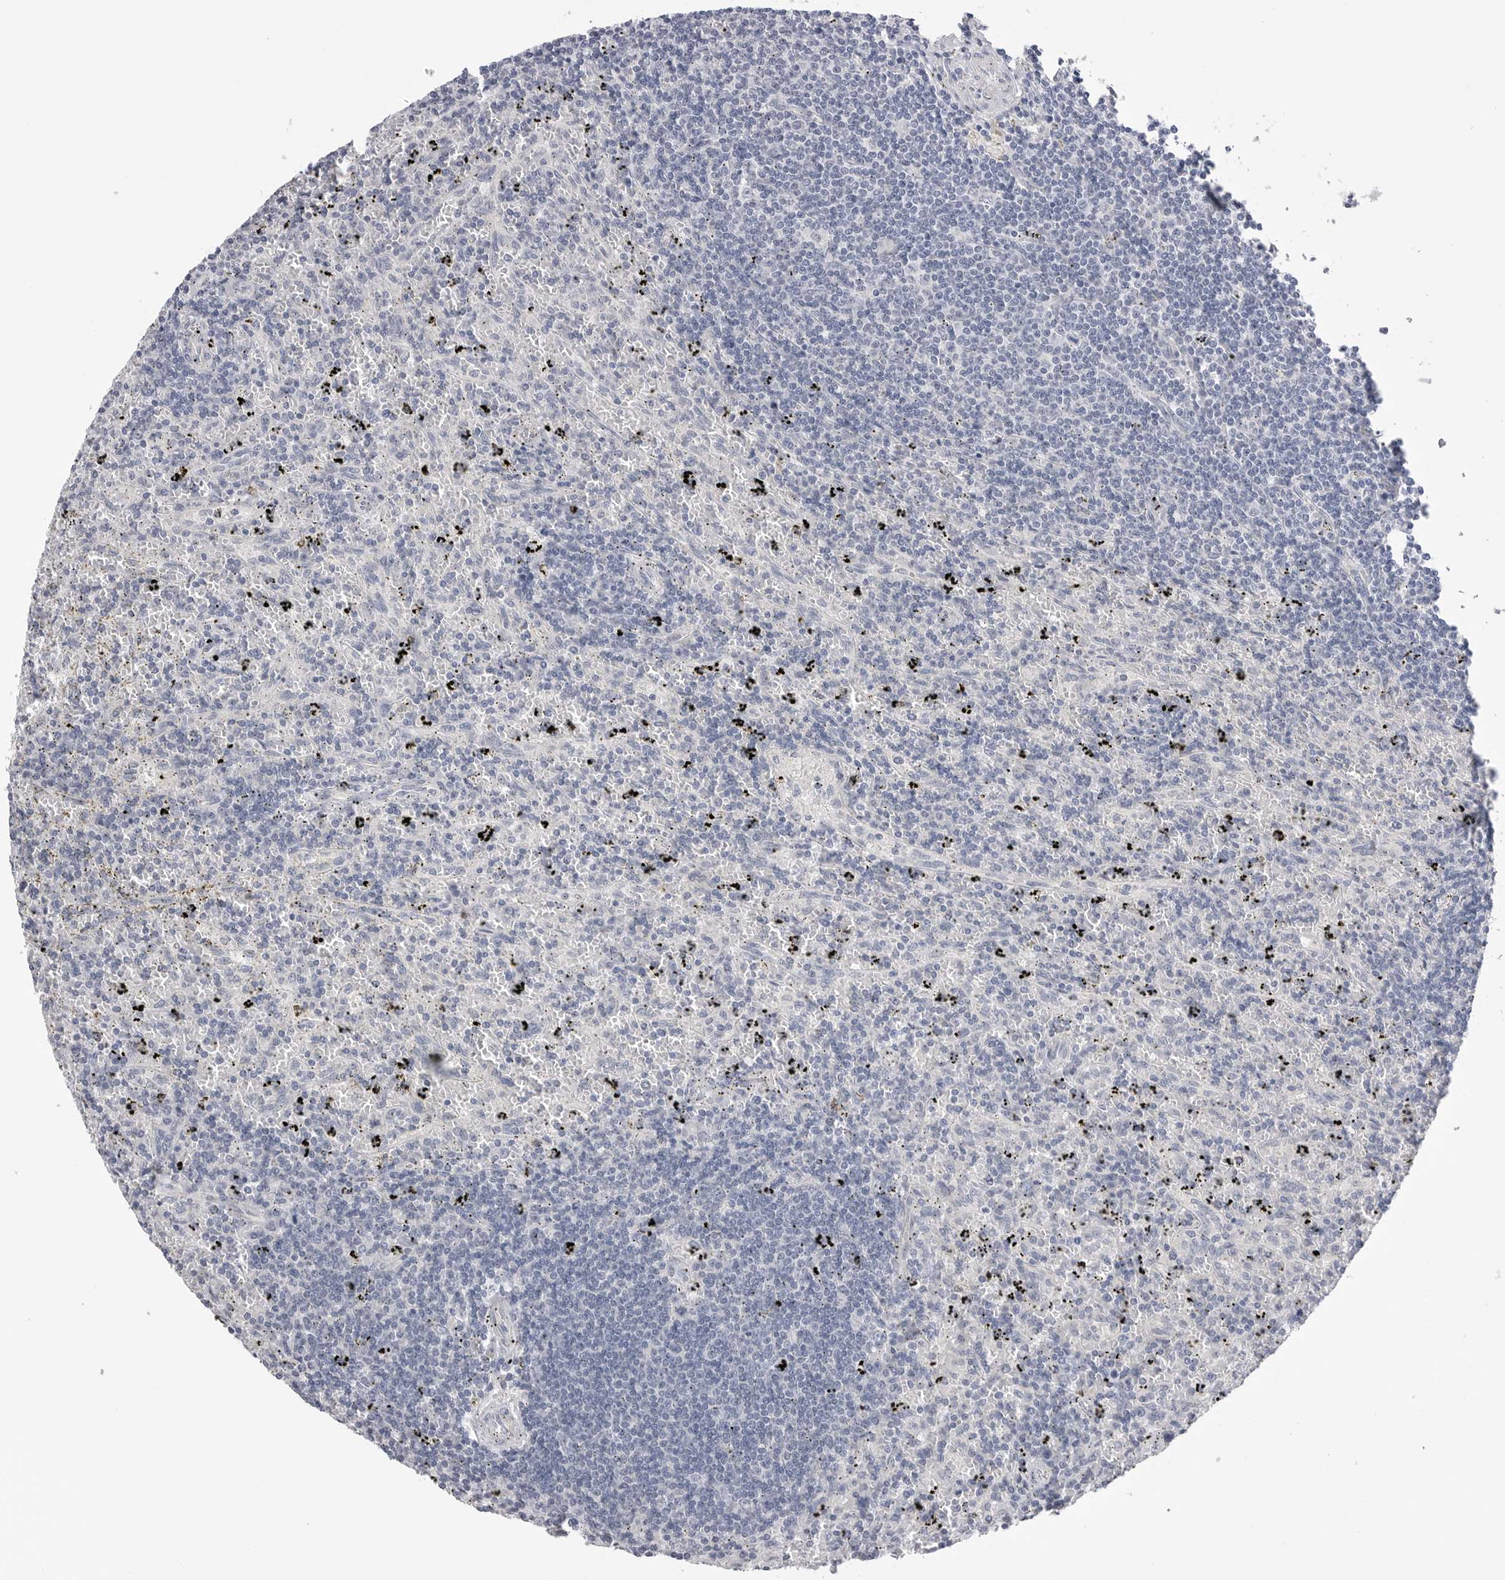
{"staining": {"intensity": "negative", "quantity": "none", "location": "none"}, "tissue": "lymphoma", "cell_type": "Tumor cells", "image_type": "cancer", "snomed": [{"axis": "morphology", "description": "Malignant lymphoma, non-Hodgkin's type, Low grade"}, {"axis": "topography", "description": "Spleen"}], "caption": "Image shows no significant protein expression in tumor cells of lymphoma.", "gene": "DLGAP3", "patient": {"sex": "male", "age": 76}}